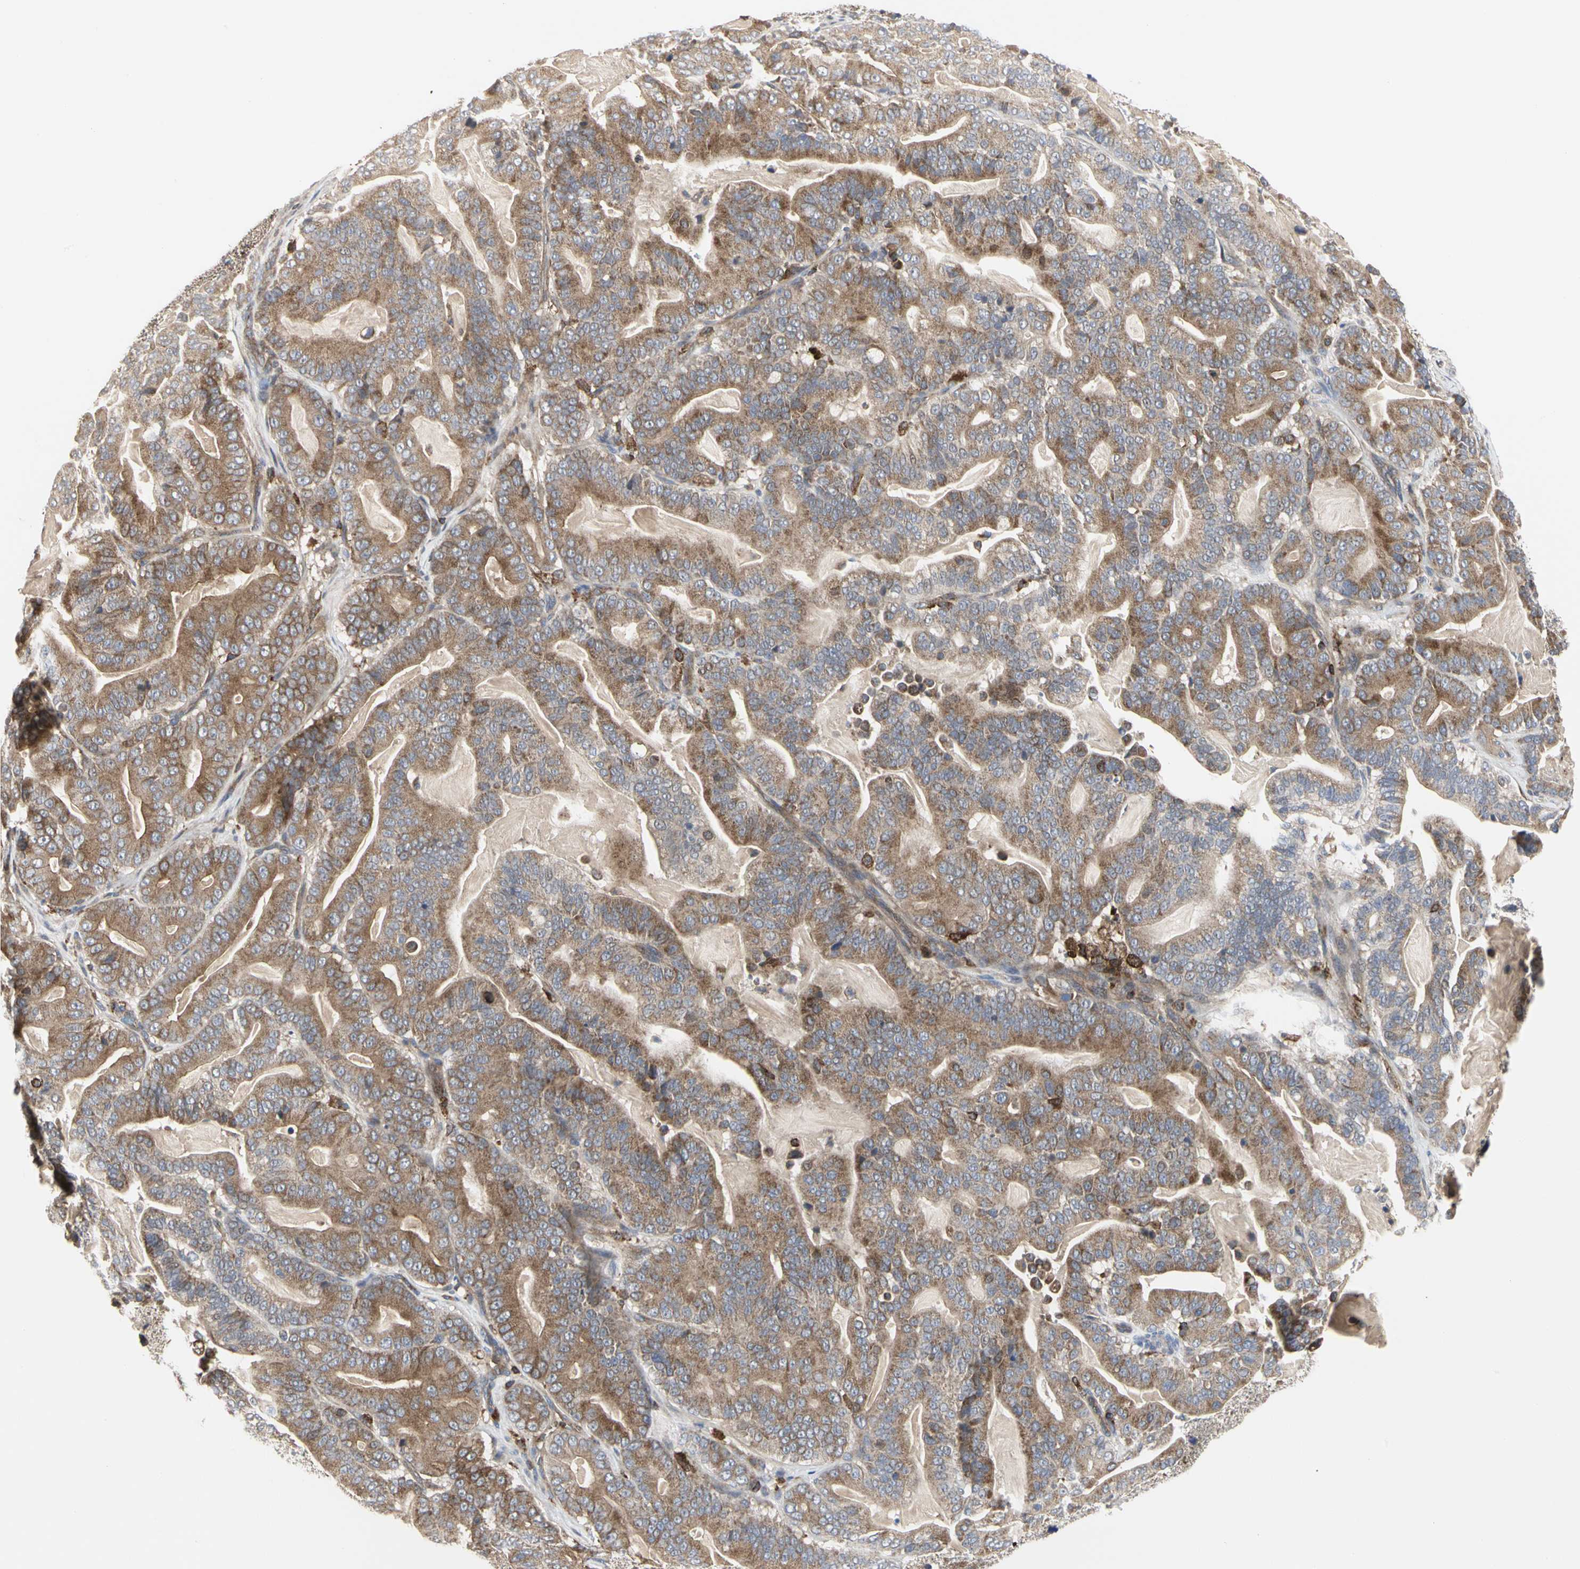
{"staining": {"intensity": "moderate", "quantity": ">75%", "location": "cytoplasmic/membranous"}, "tissue": "pancreatic cancer", "cell_type": "Tumor cells", "image_type": "cancer", "snomed": [{"axis": "morphology", "description": "Adenocarcinoma, NOS"}, {"axis": "topography", "description": "Pancreas"}], "caption": "This photomicrograph demonstrates IHC staining of pancreatic cancer, with medium moderate cytoplasmic/membranous positivity in approximately >75% of tumor cells.", "gene": "NAPG", "patient": {"sex": "male", "age": 63}}